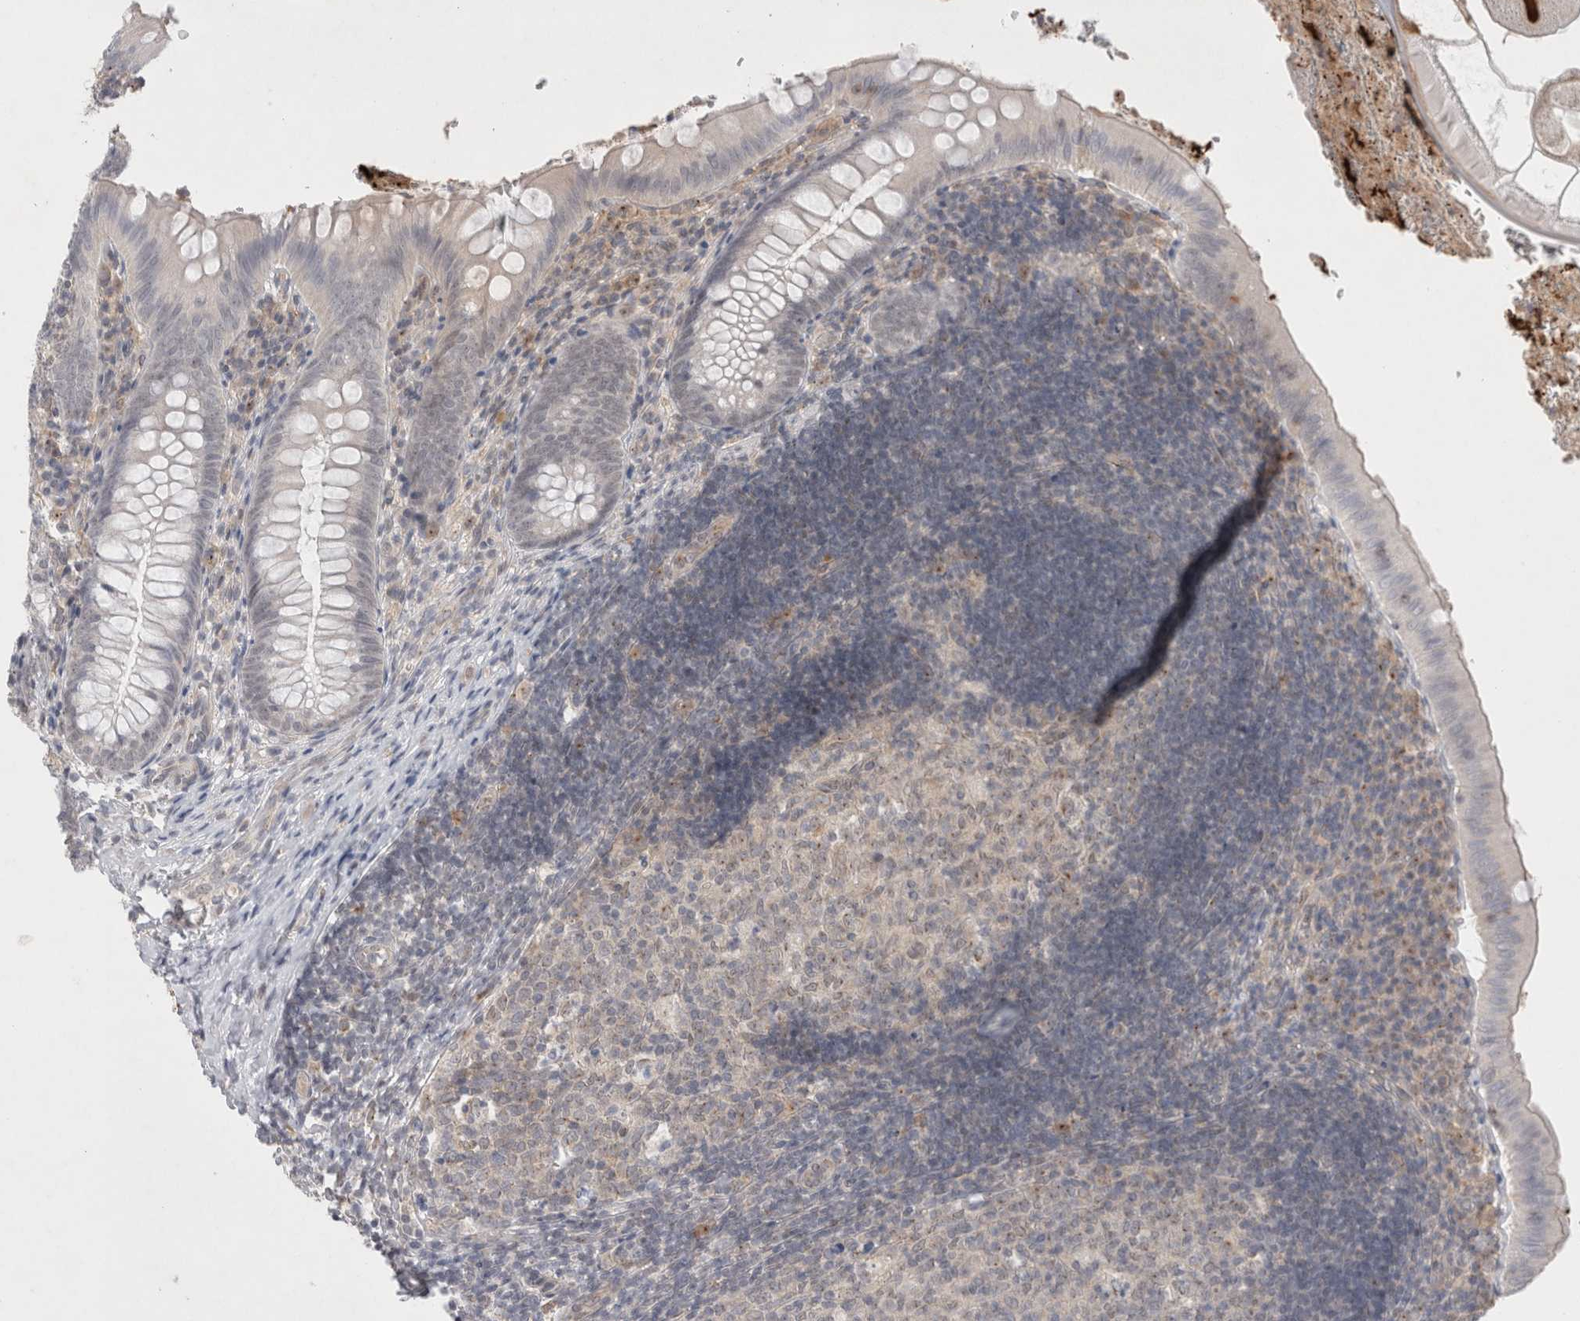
{"staining": {"intensity": "negative", "quantity": "none", "location": "none"}, "tissue": "appendix", "cell_type": "Glandular cells", "image_type": "normal", "snomed": [{"axis": "morphology", "description": "Normal tissue, NOS"}, {"axis": "topography", "description": "Appendix"}], "caption": "This is a micrograph of immunohistochemistry staining of benign appendix, which shows no staining in glandular cells. (Brightfield microscopy of DAB immunohistochemistry at high magnification).", "gene": "BICD2", "patient": {"sex": "male", "age": 8}}